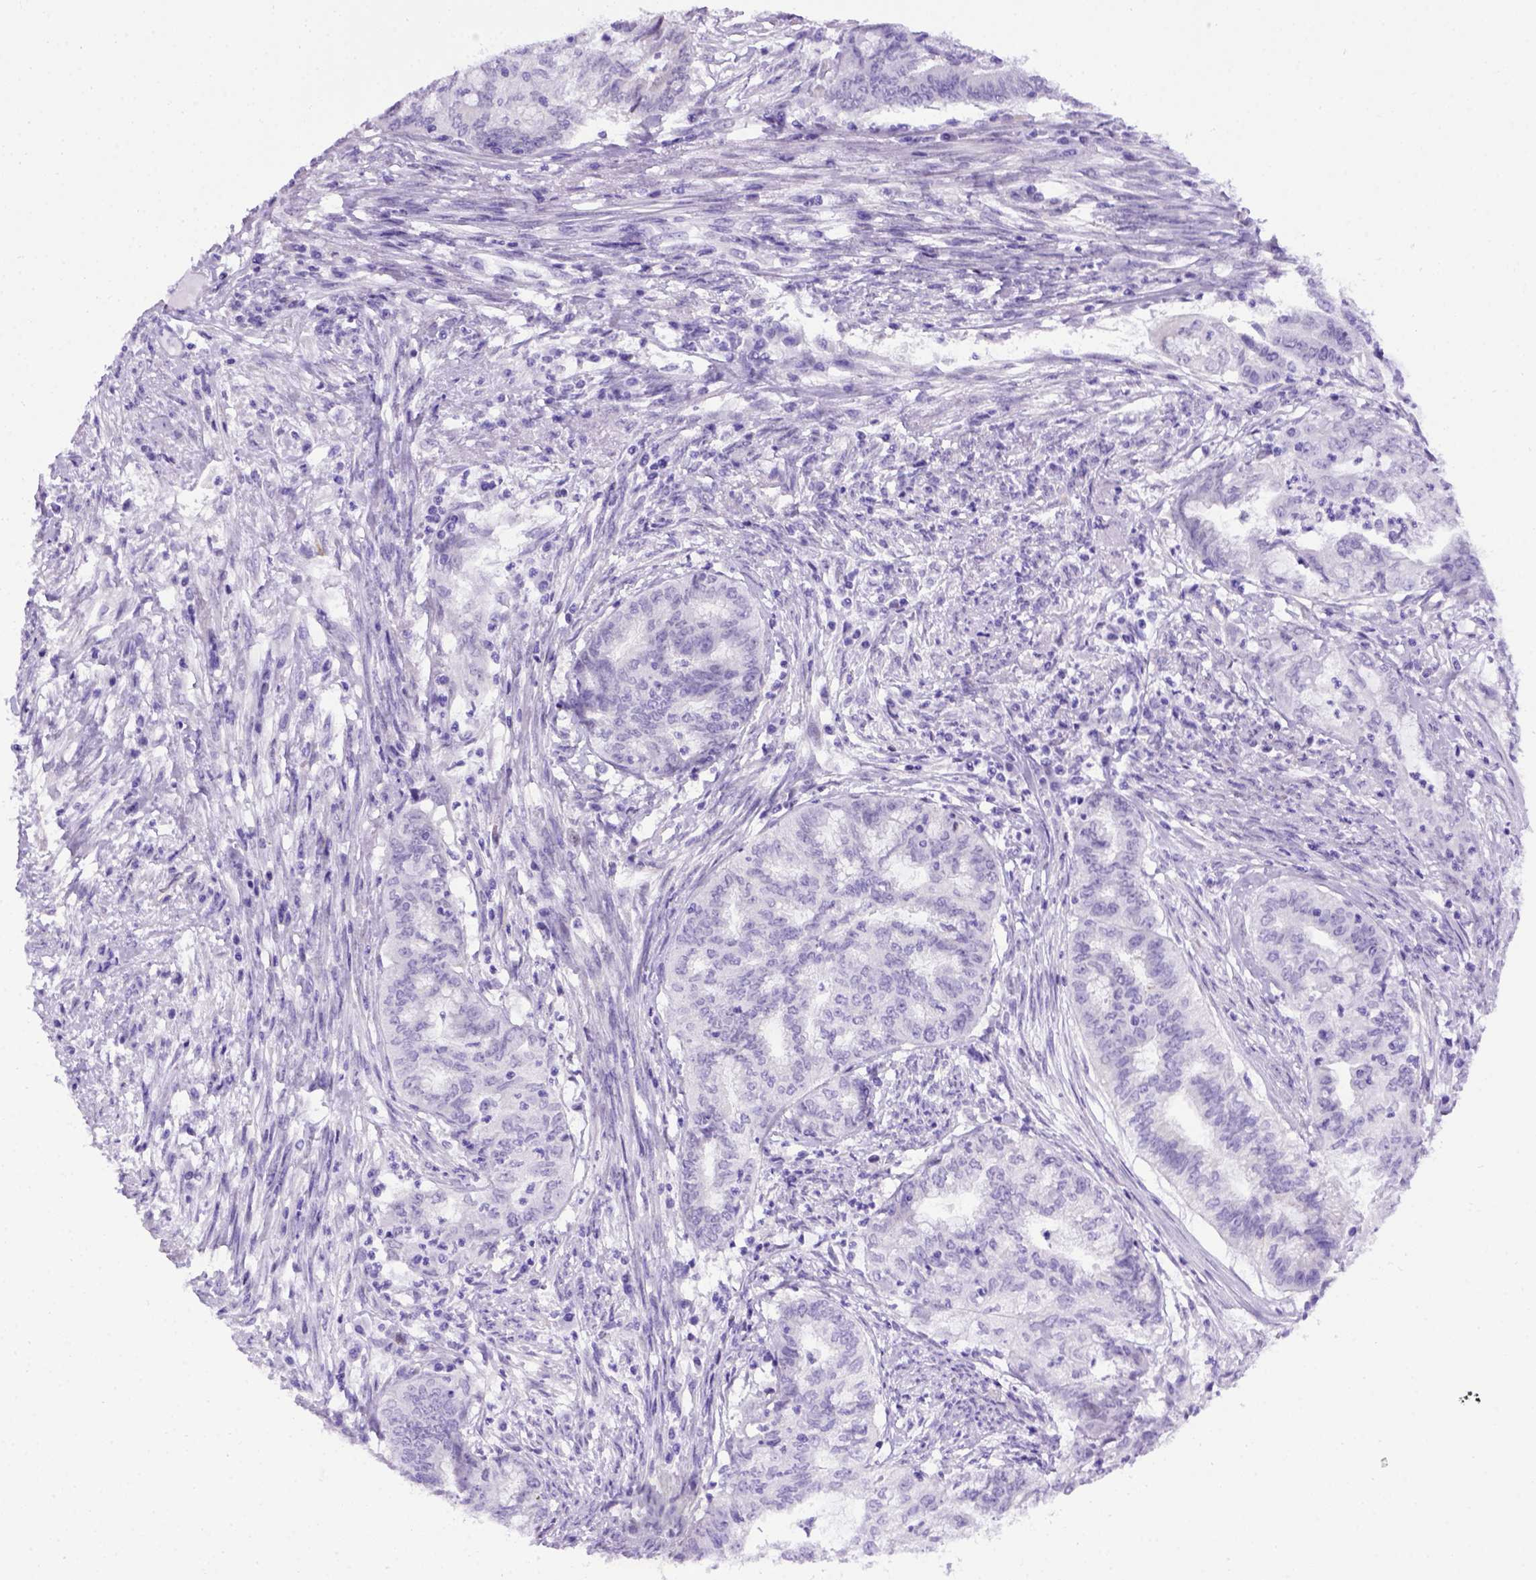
{"staining": {"intensity": "negative", "quantity": "none", "location": "none"}, "tissue": "endometrial cancer", "cell_type": "Tumor cells", "image_type": "cancer", "snomed": [{"axis": "morphology", "description": "Adenocarcinoma, NOS"}, {"axis": "topography", "description": "Endometrium"}], "caption": "The immunohistochemistry (IHC) micrograph has no significant positivity in tumor cells of adenocarcinoma (endometrial) tissue.", "gene": "ADAM12", "patient": {"sex": "female", "age": 79}}